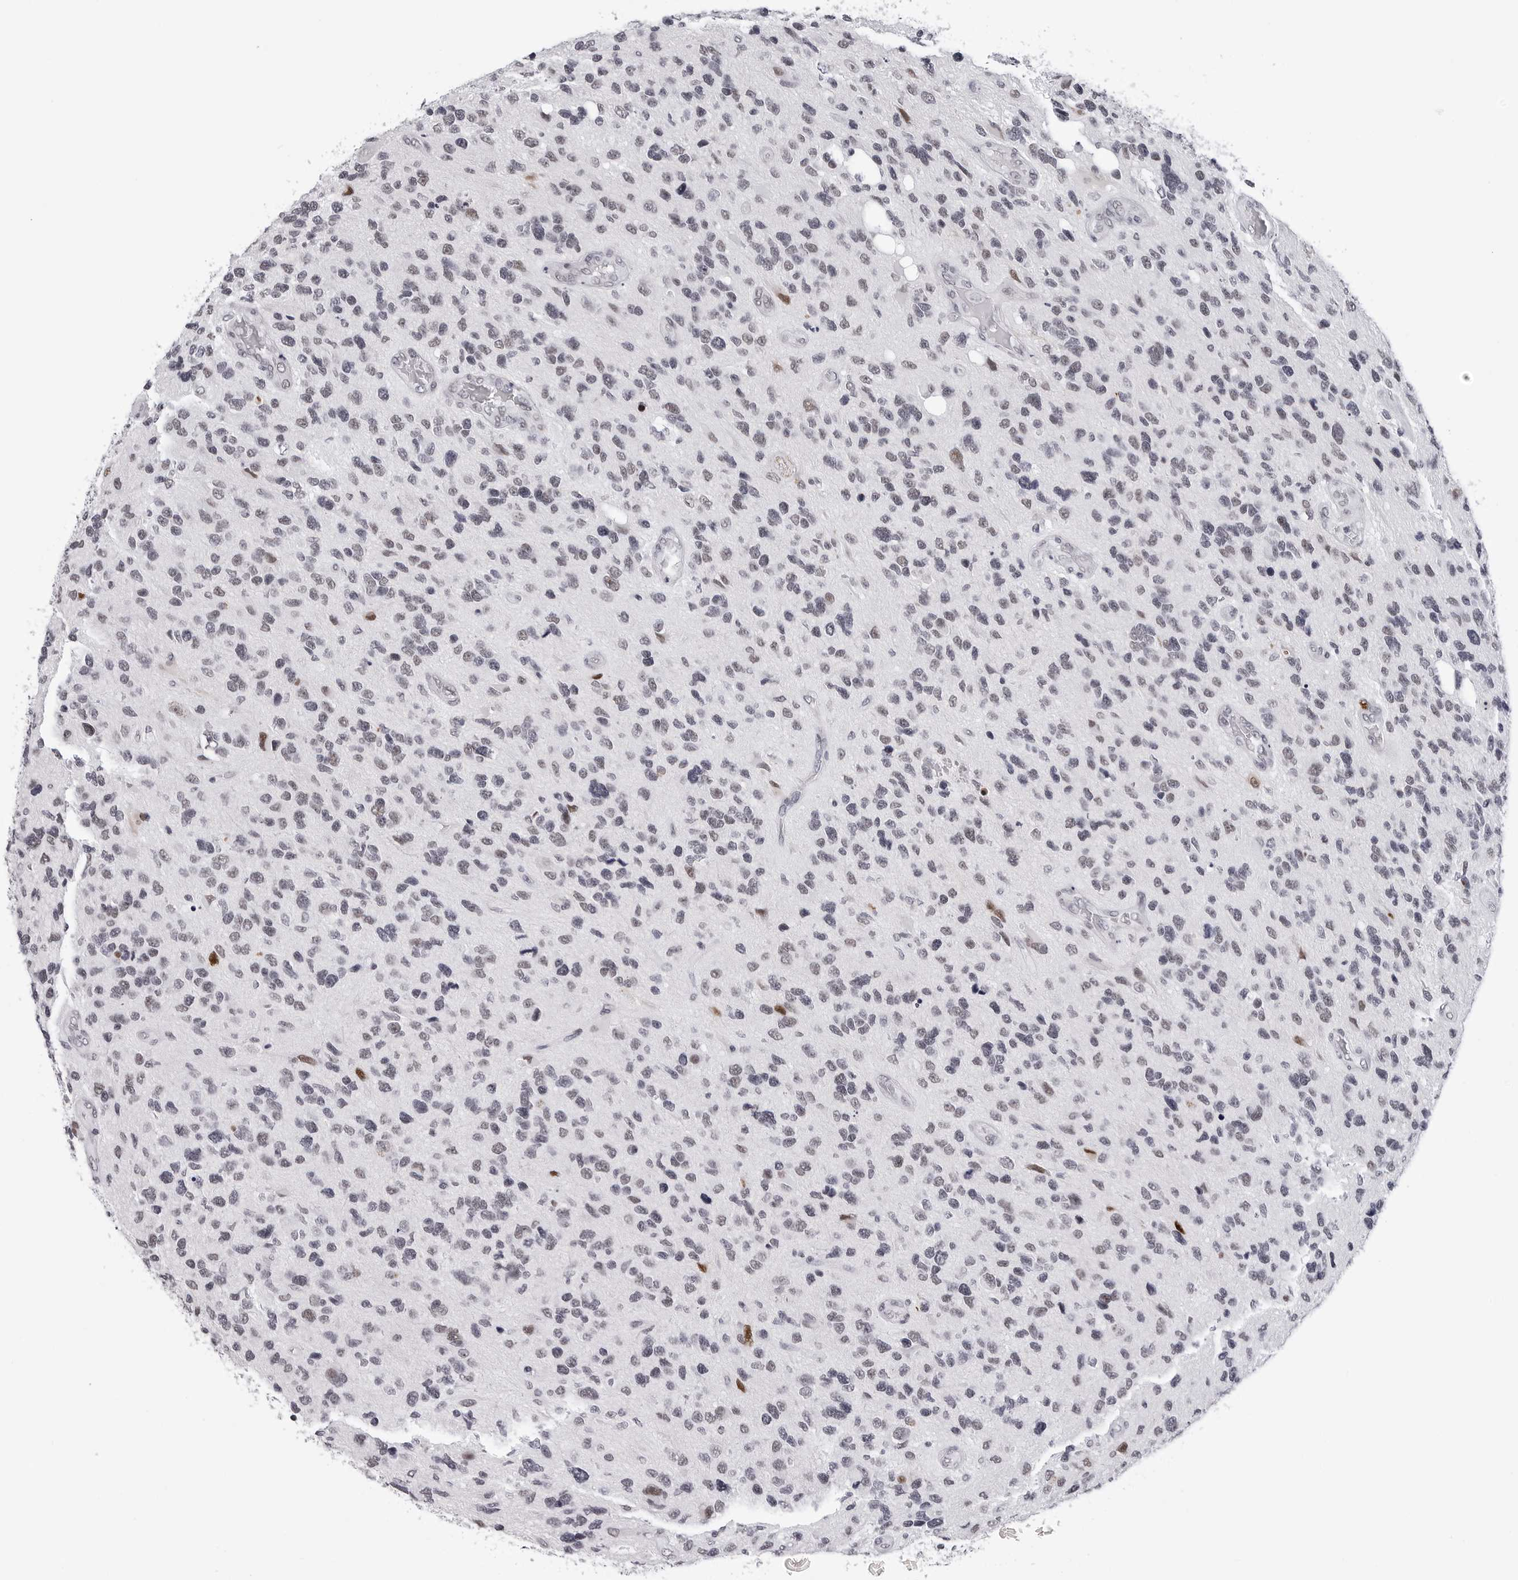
{"staining": {"intensity": "weak", "quantity": "<25%", "location": "nuclear"}, "tissue": "glioma", "cell_type": "Tumor cells", "image_type": "cancer", "snomed": [{"axis": "morphology", "description": "Glioma, malignant, High grade"}, {"axis": "topography", "description": "Brain"}], "caption": "IHC micrograph of human glioma stained for a protein (brown), which reveals no staining in tumor cells.", "gene": "SF3B4", "patient": {"sex": "female", "age": 58}}